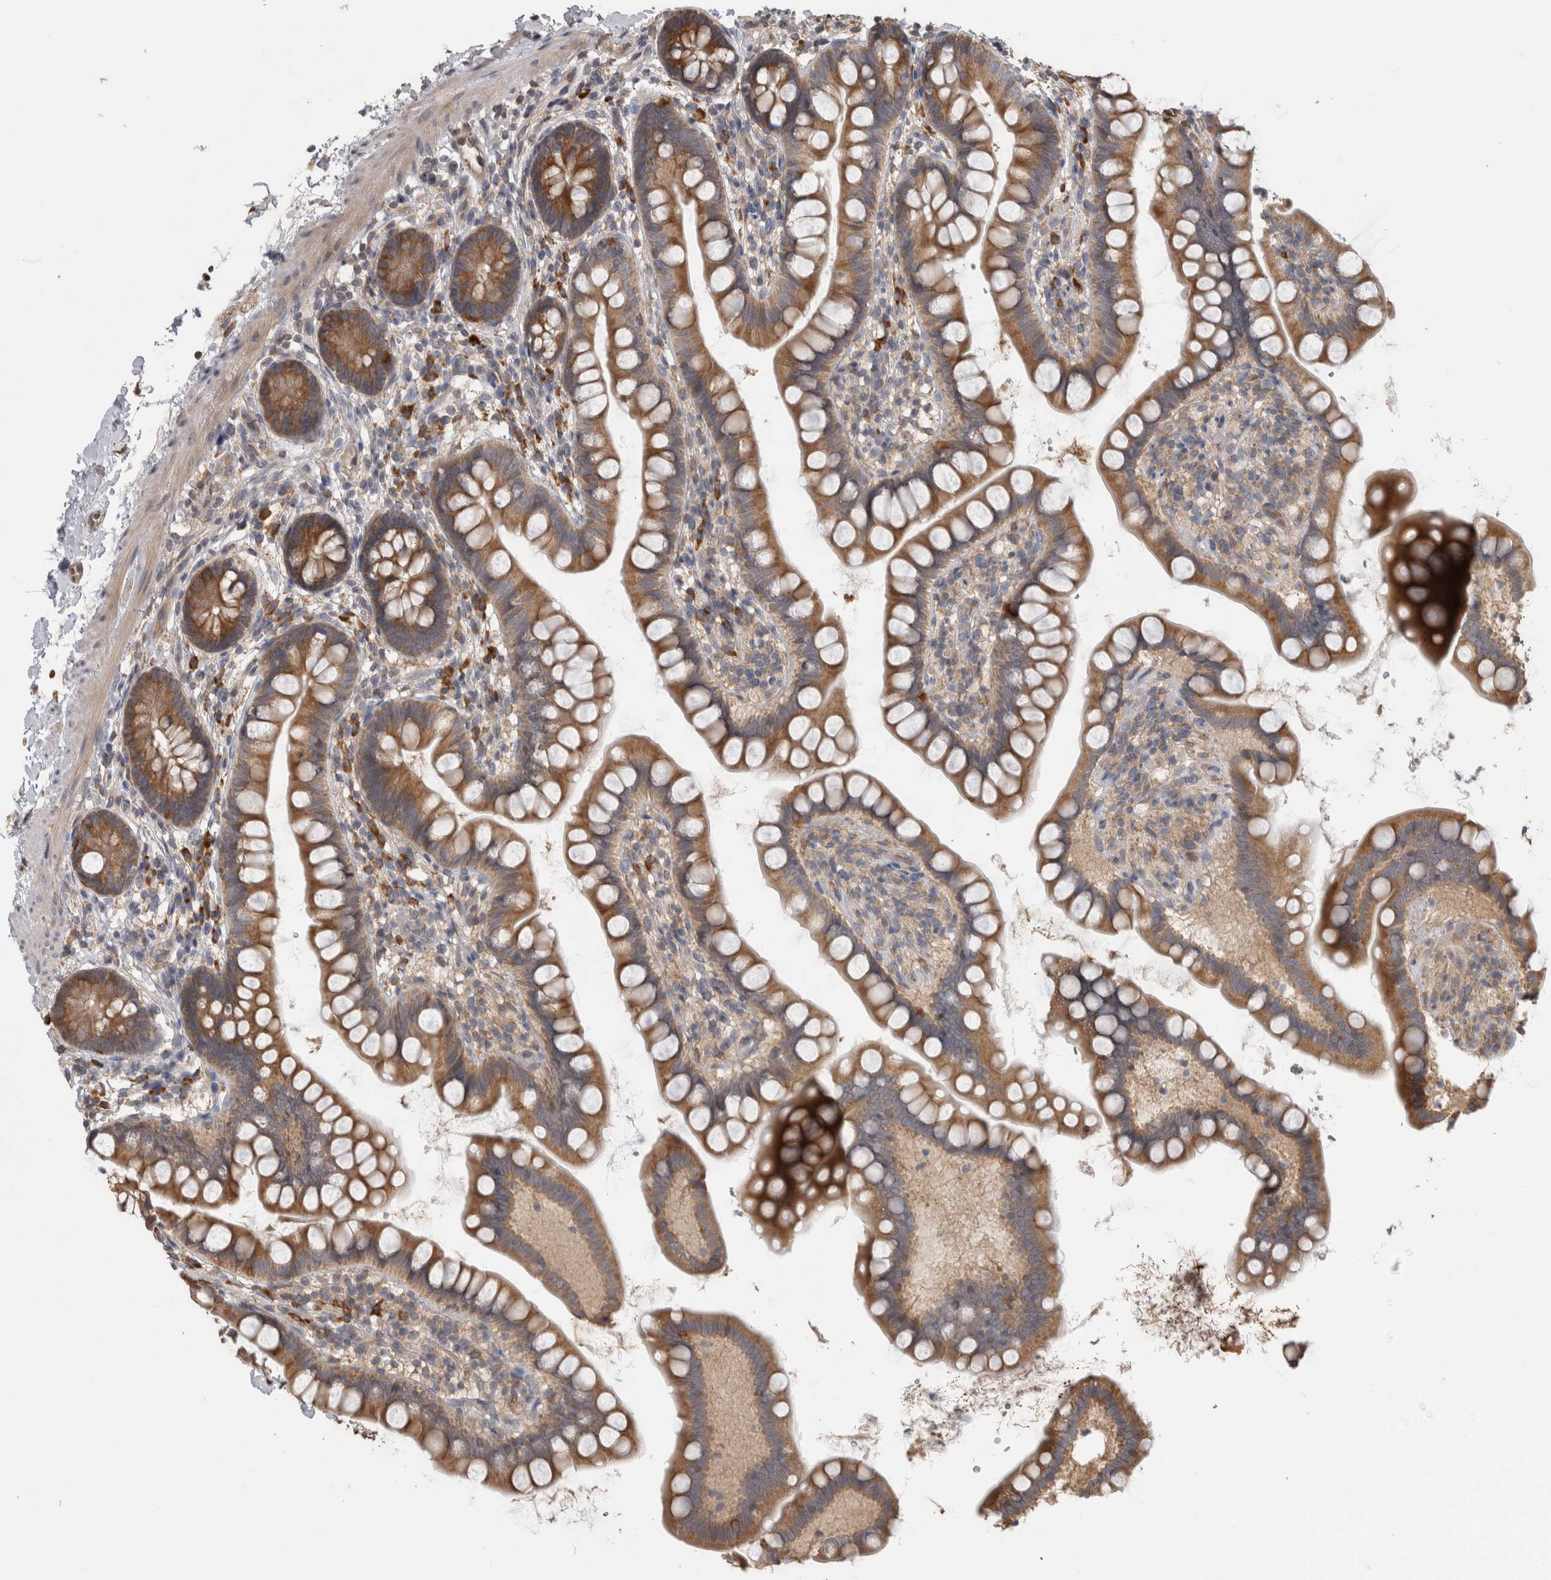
{"staining": {"intensity": "moderate", "quantity": ">75%", "location": "cytoplasmic/membranous"}, "tissue": "small intestine", "cell_type": "Glandular cells", "image_type": "normal", "snomed": [{"axis": "morphology", "description": "Normal tissue, NOS"}, {"axis": "topography", "description": "Small intestine"}], "caption": "Unremarkable small intestine reveals moderate cytoplasmic/membranous positivity in about >75% of glandular cells, visualized by immunohistochemistry.", "gene": "TBCE", "patient": {"sex": "female", "age": 84}}